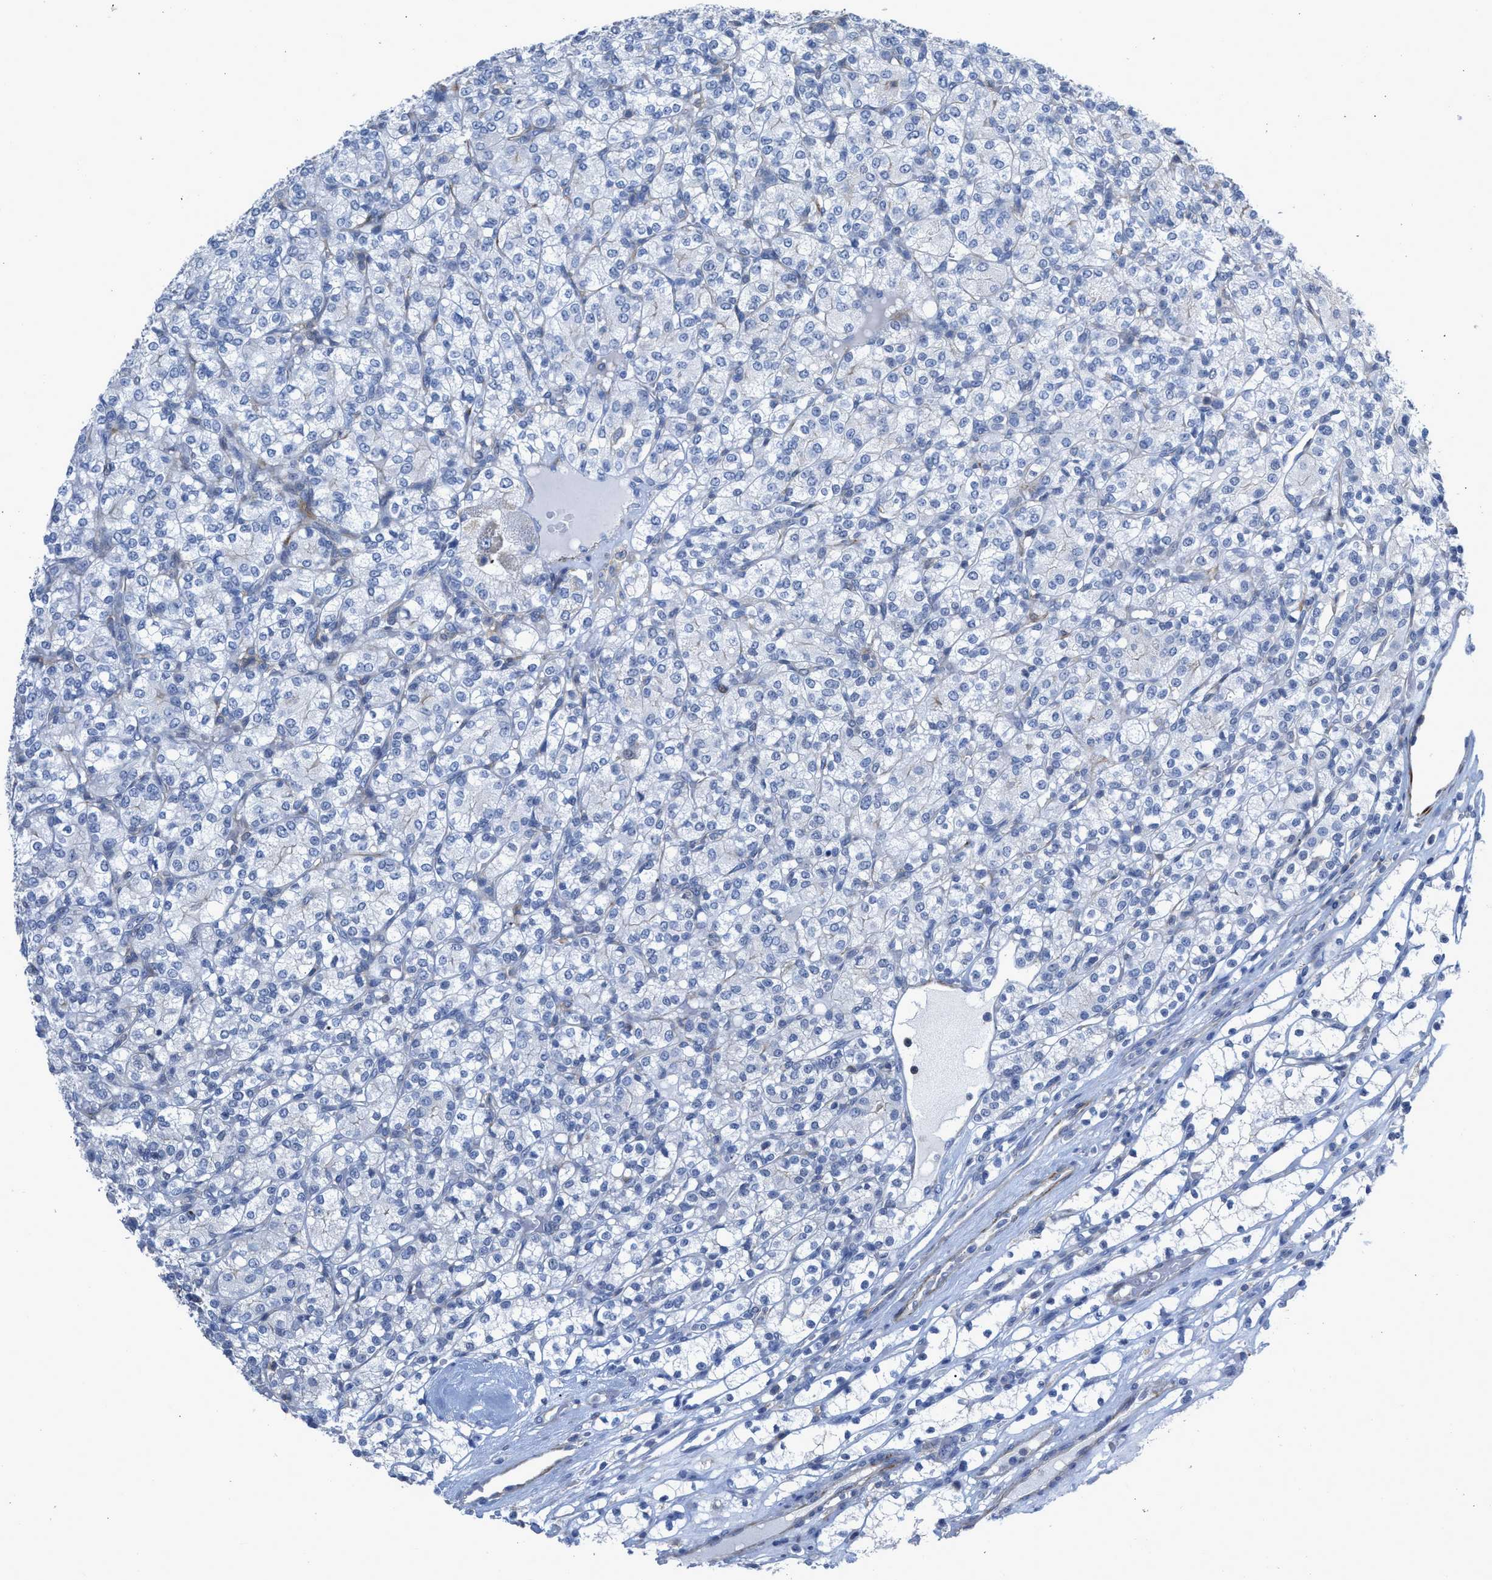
{"staining": {"intensity": "negative", "quantity": "none", "location": "none"}, "tissue": "renal cancer", "cell_type": "Tumor cells", "image_type": "cancer", "snomed": [{"axis": "morphology", "description": "Adenocarcinoma, NOS"}, {"axis": "topography", "description": "Kidney"}], "caption": "Immunohistochemistry micrograph of renal cancer stained for a protein (brown), which shows no positivity in tumor cells. (Brightfield microscopy of DAB immunohistochemistry at high magnification).", "gene": "PRMT2", "patient": {"sex": "male", "age": 77}}